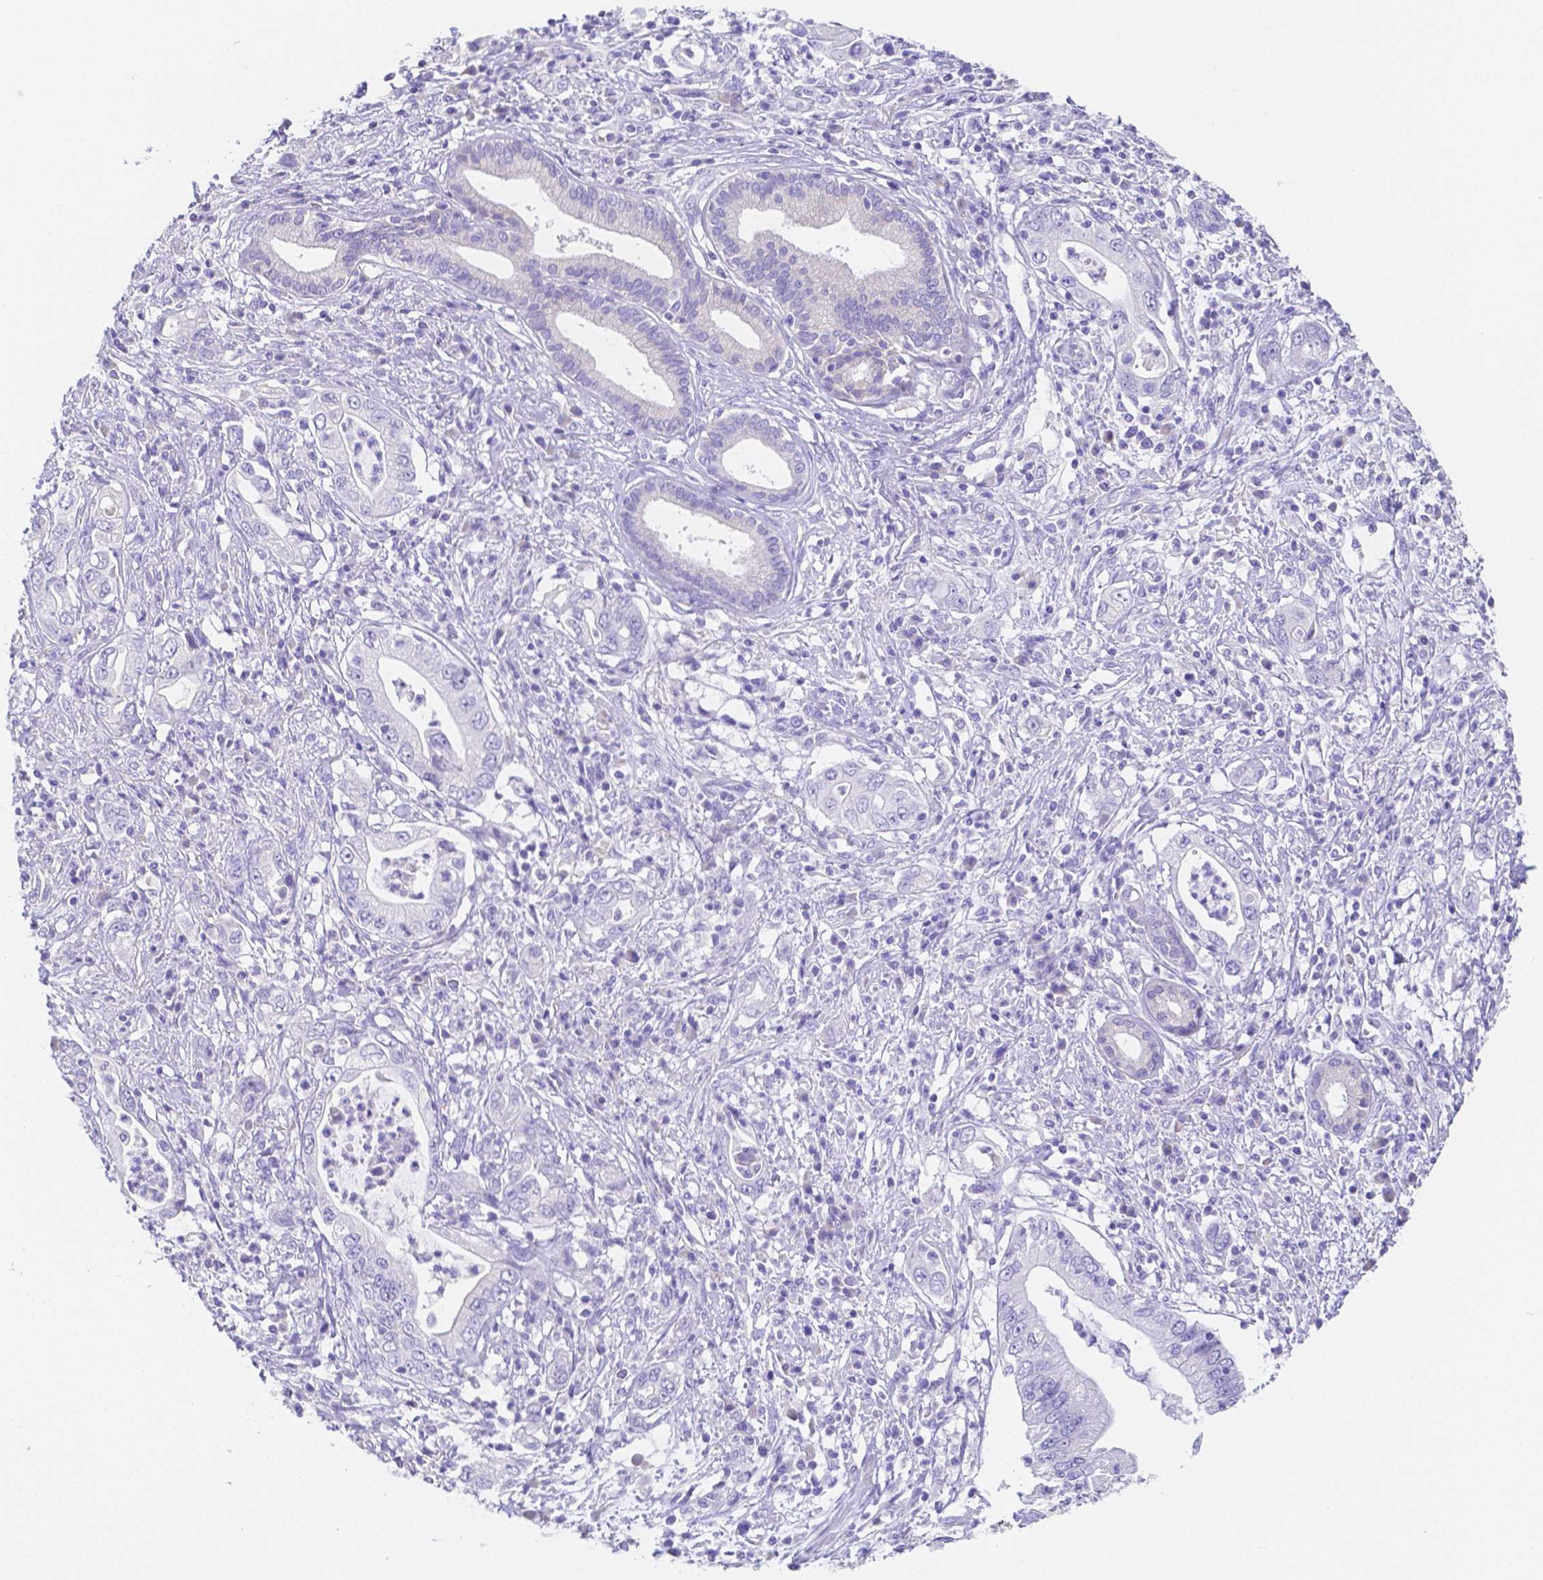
{"staining": {"intensity": "negative", "quantity": "none", "location": "none"}, "tissue": "pancreatic cancer", "cell_type": "Tumor cells", "image_type": "cancer", "snomed": [{"axis": "morphology", "description": "Adenocarcinoma, NOS"}, {"axis": "topography", "description": "Pancreas"}], "caption": "The image displays no significant positivity in tumor cells of pancreatic adenocarcinoma.", "gene": "ZG16B", "patient": {"sex": "female", "age": 72}}